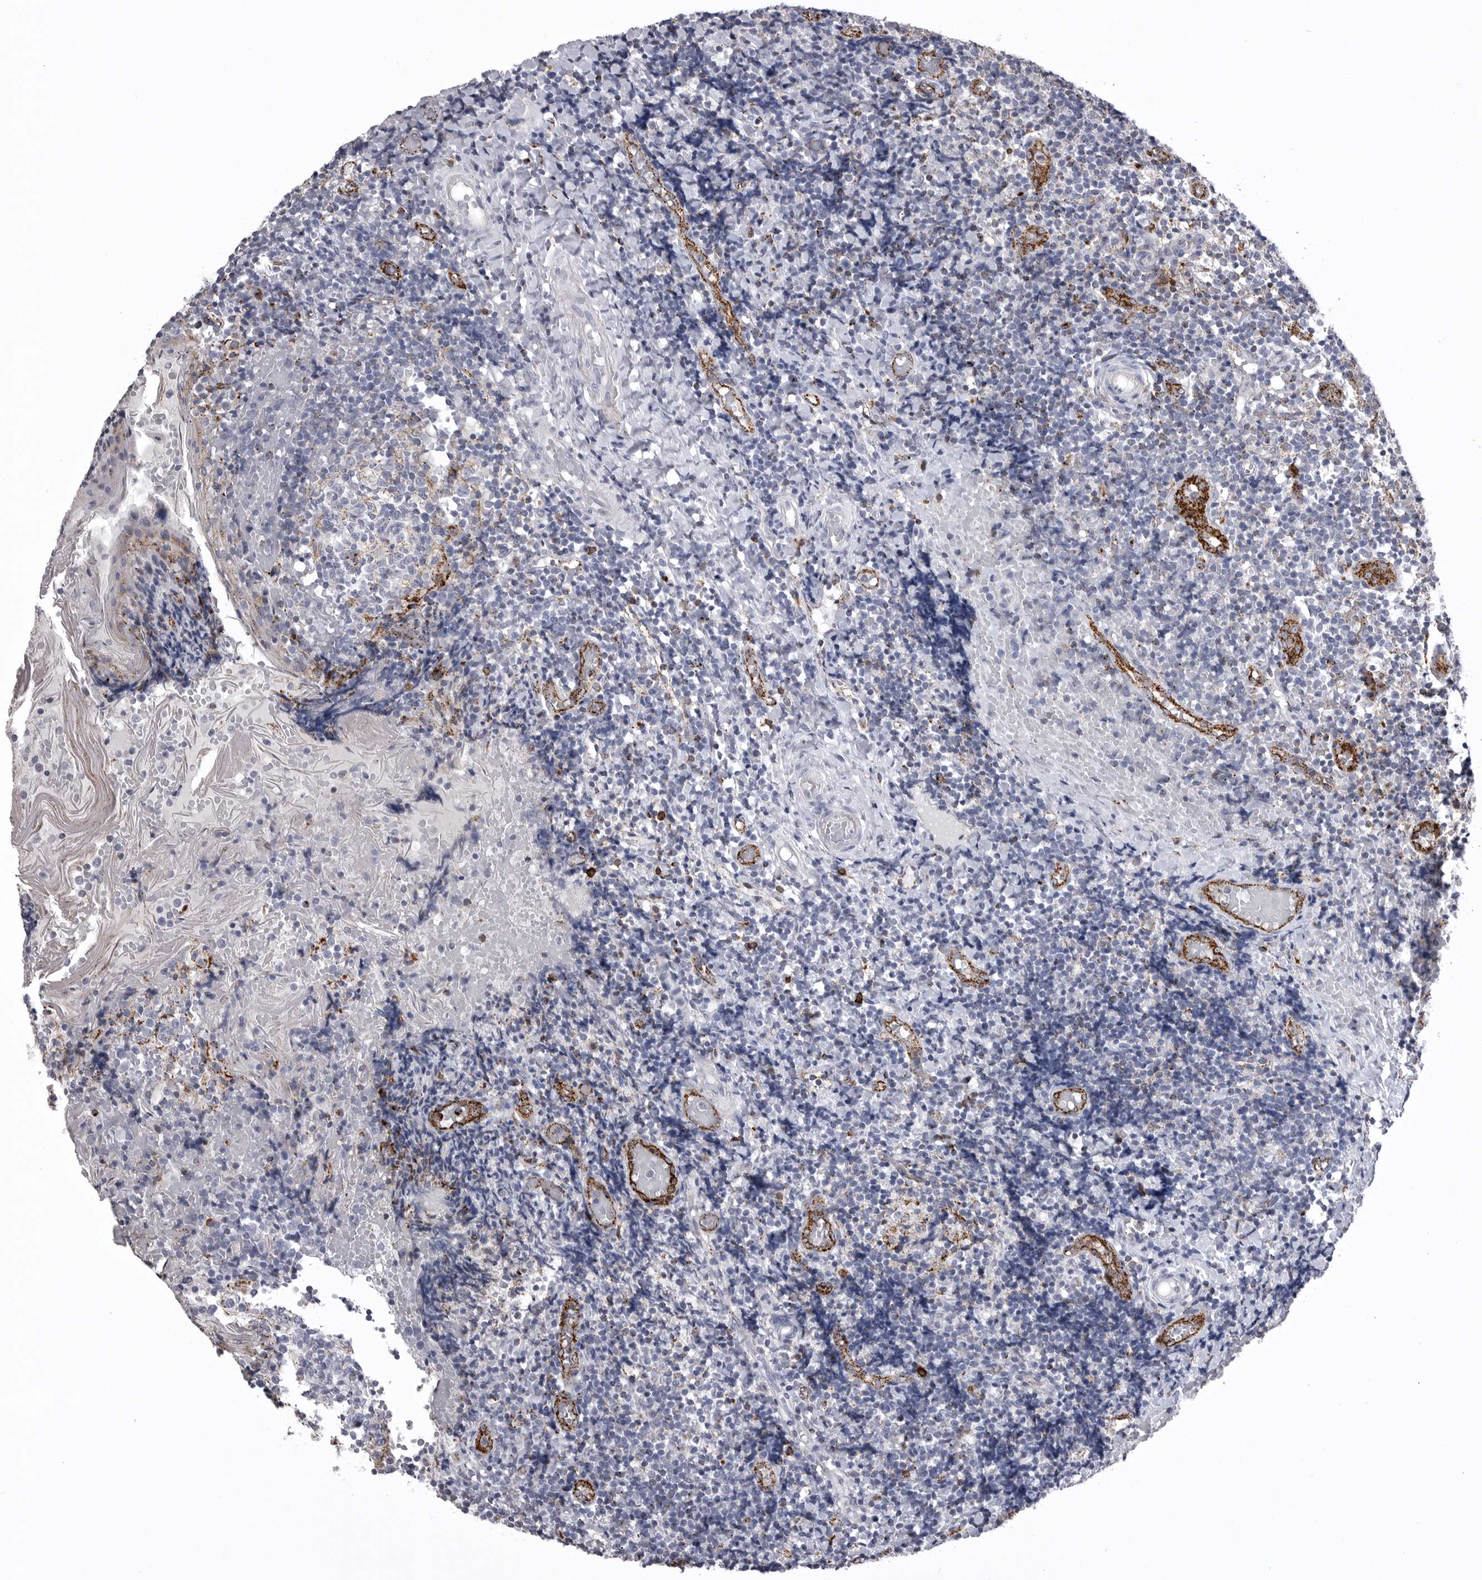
{"staining": {"intensity": "weak", "quantity": "25%-75%", "location": "cytoplasmic/membranous"}, "tissue": "tonsil", "cell_type": "Germinal center cells", "image_type": "normal", "snomed": [{"axis": "morphology", "description": "Normal tissue, NOS"}, {"axis": "topography", "description": "Tonsil"}], "caption": "An IHC histopathology image of unremarkable tissue is shown. Protein staining in brown highlights weak cytoplasmic/membranous positivity in tonsil within germinal center cells.", "gene": "PSPN", "patient": {"sex": "female", "age": 19}}